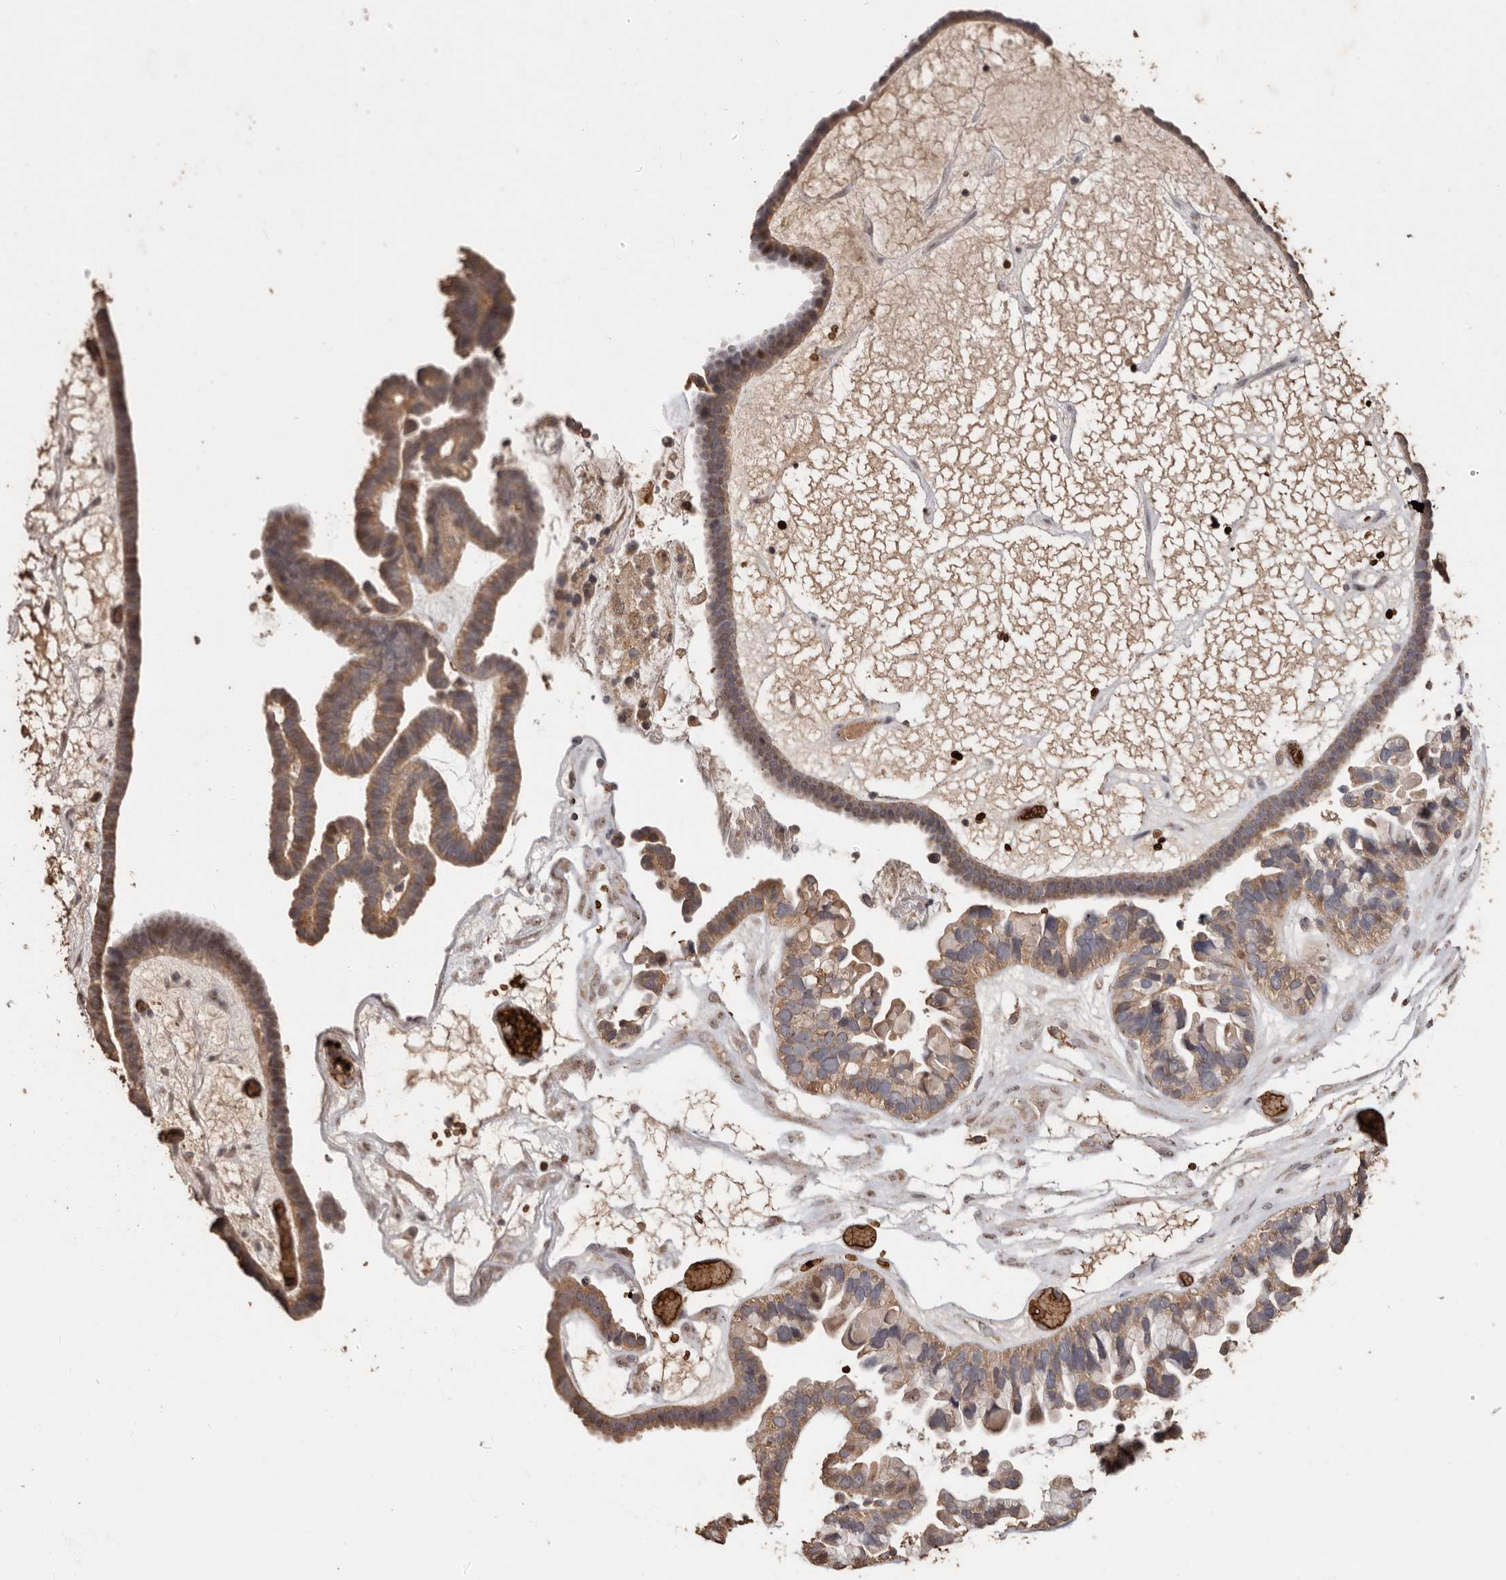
{"staining": {"intensity": "moderate", "quantity": ">75%", "location": "cytoplasmic/membranous"}, "tissue": "ovarian cancer", "cell_type": "Tumor cells", "image_type": "cancer", "snomed": [{"axis": "morphology", "description": "Cystadenocarcinoma, serous, NOS"}, {"axis": "topography", "description": "Ovary"}], "caption": "Approximately >75% of tumor cells in human ovarian cancer (serous cystadenocarcinoma) demonstrate moderate cytoplasmic/membranous protein positivity as visualized by brown immunohistochemical staining.", "gene": "GRAMD2A", "patient": {"sex": "female", "age": 56}}